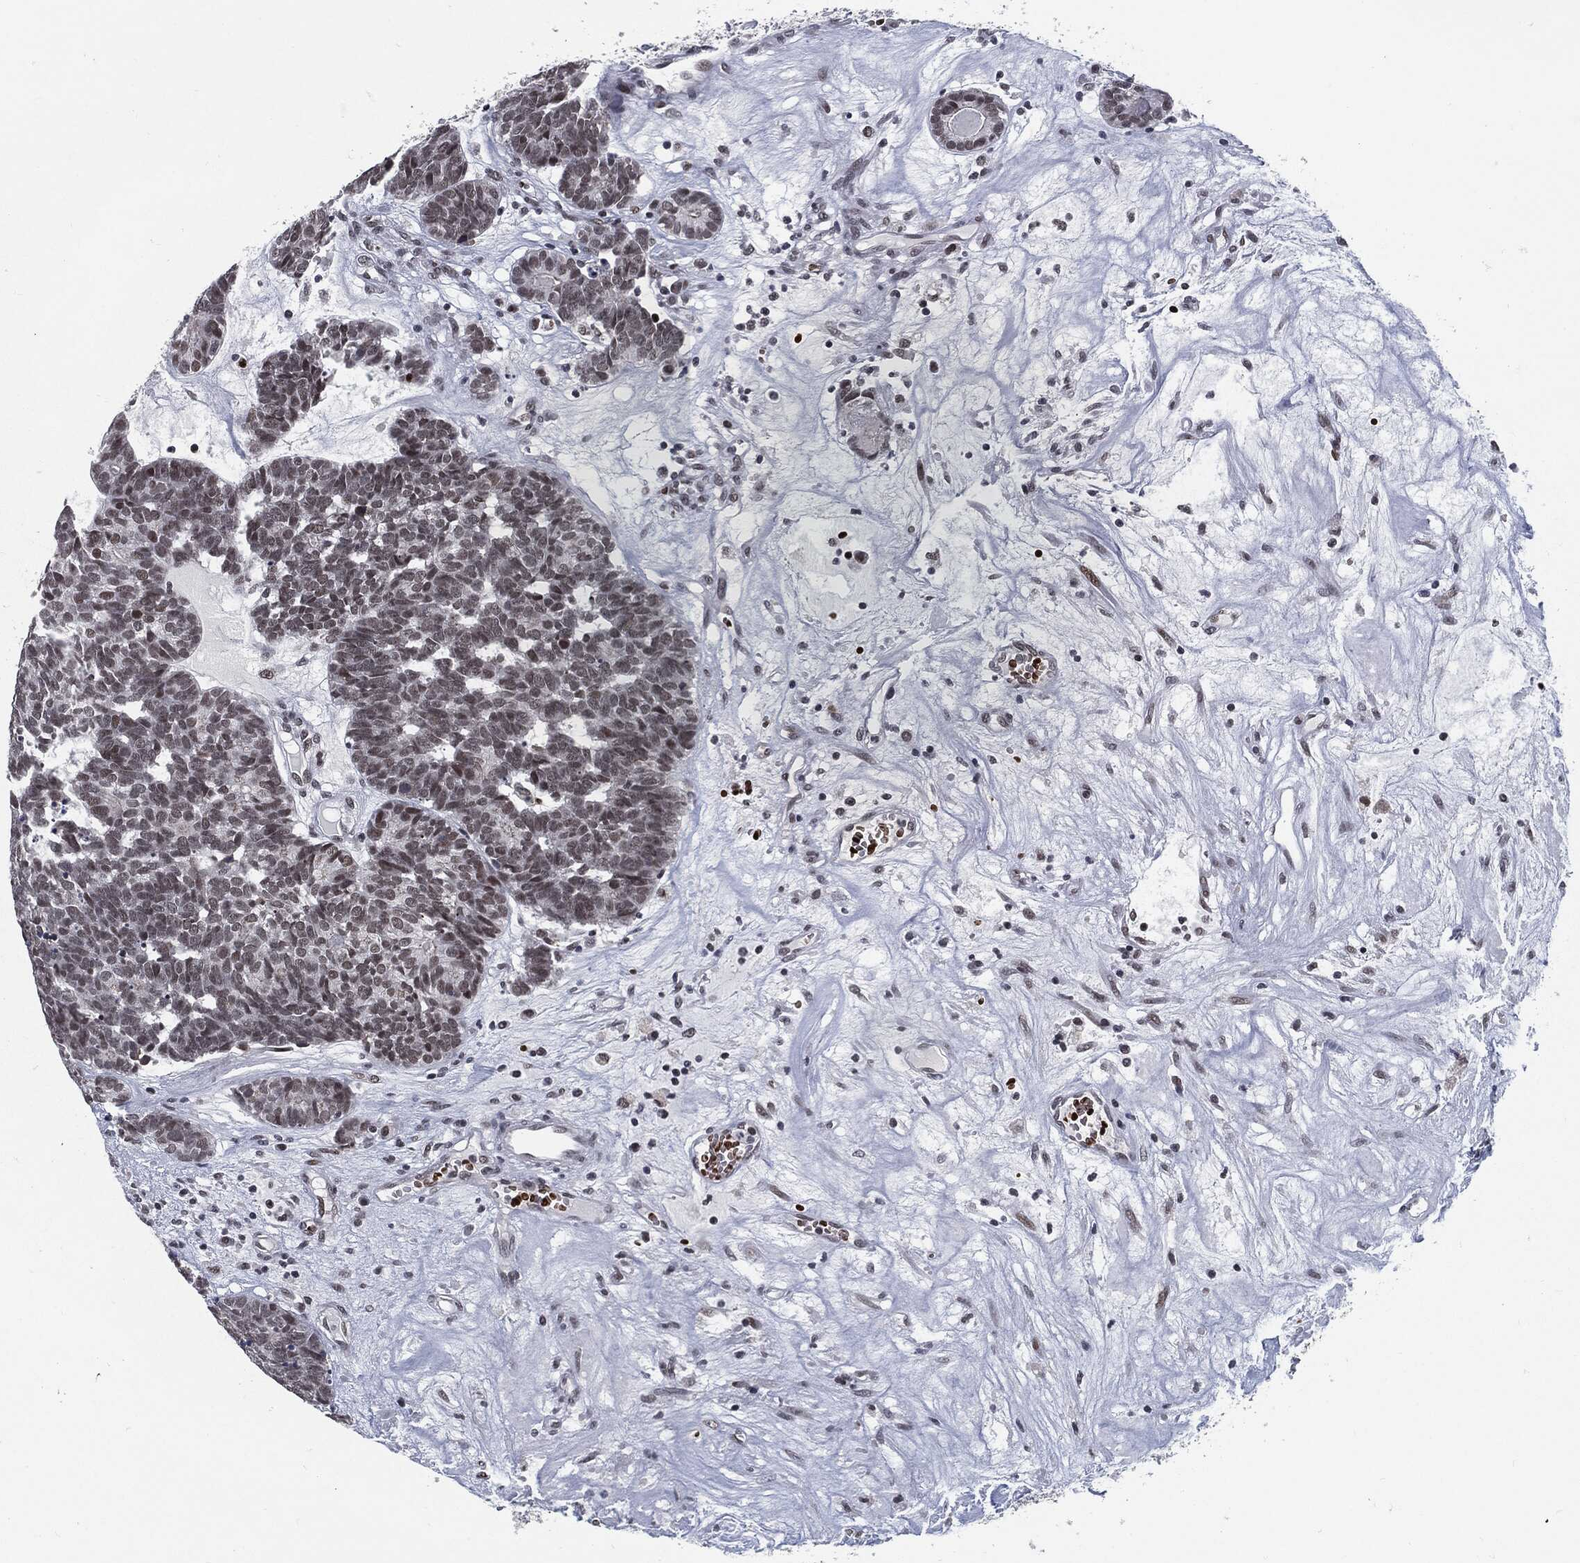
{"staining": {"intensity": "moderate", "quantity": "<25%", "location": "nuclear"}, "tissue": "head and neck cancer", "cell_type": "Tumor cells", "image_type": "cancer", "snomed": [{"axis": "morphology", "description": "Adenocarcinoma, NOS"}, {"axis": "topography", "description": "Head-Neck"}], "caption": "Tumor cells exhibit moderate nuclear staining in about <25% of cells in head and neck adenocarcinoma.", "gene": "ANXA1", "patient": {"sex": "female", "age": 81}}